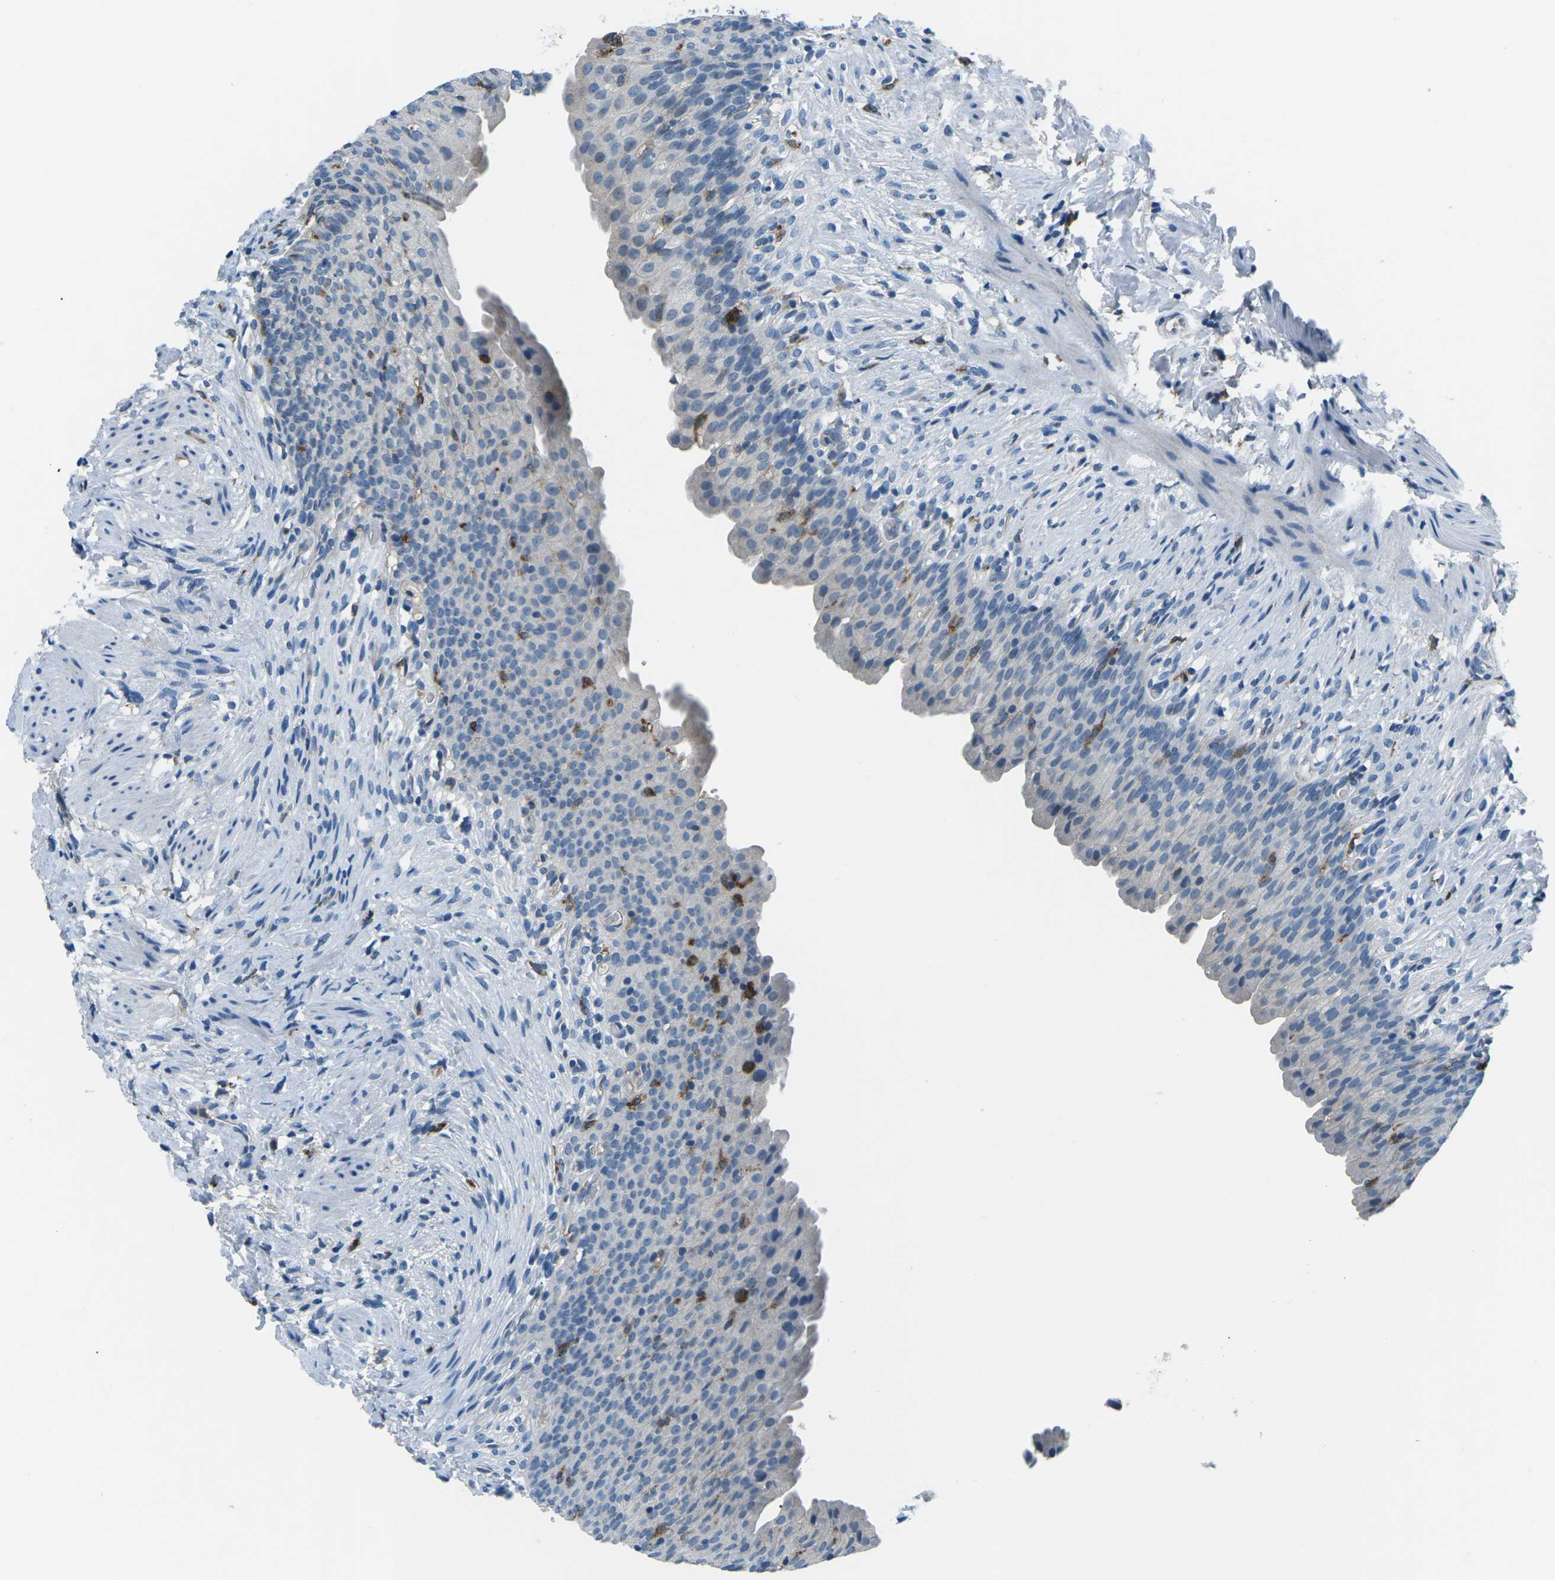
{"staining": {"intensity": "negative", "quantity": "none", "location": "none"}, "tissue": "urinary bladder", "cell_type": "Urothelial cells", "image_type": "normal", "snomed": [{"axis": "morphology", "description": "Normal tissue, NOS"}, {"axis": "topography", "description": "Urinary bladder"}], "caption": "Urothelial cells are negative for brown protein staining in unremarkable urinary bladder. (Brightfield microscopy of DAB IHC at high magnification).", "gene": "CD1D", "patient": {"sex": "female", "age": 79}}